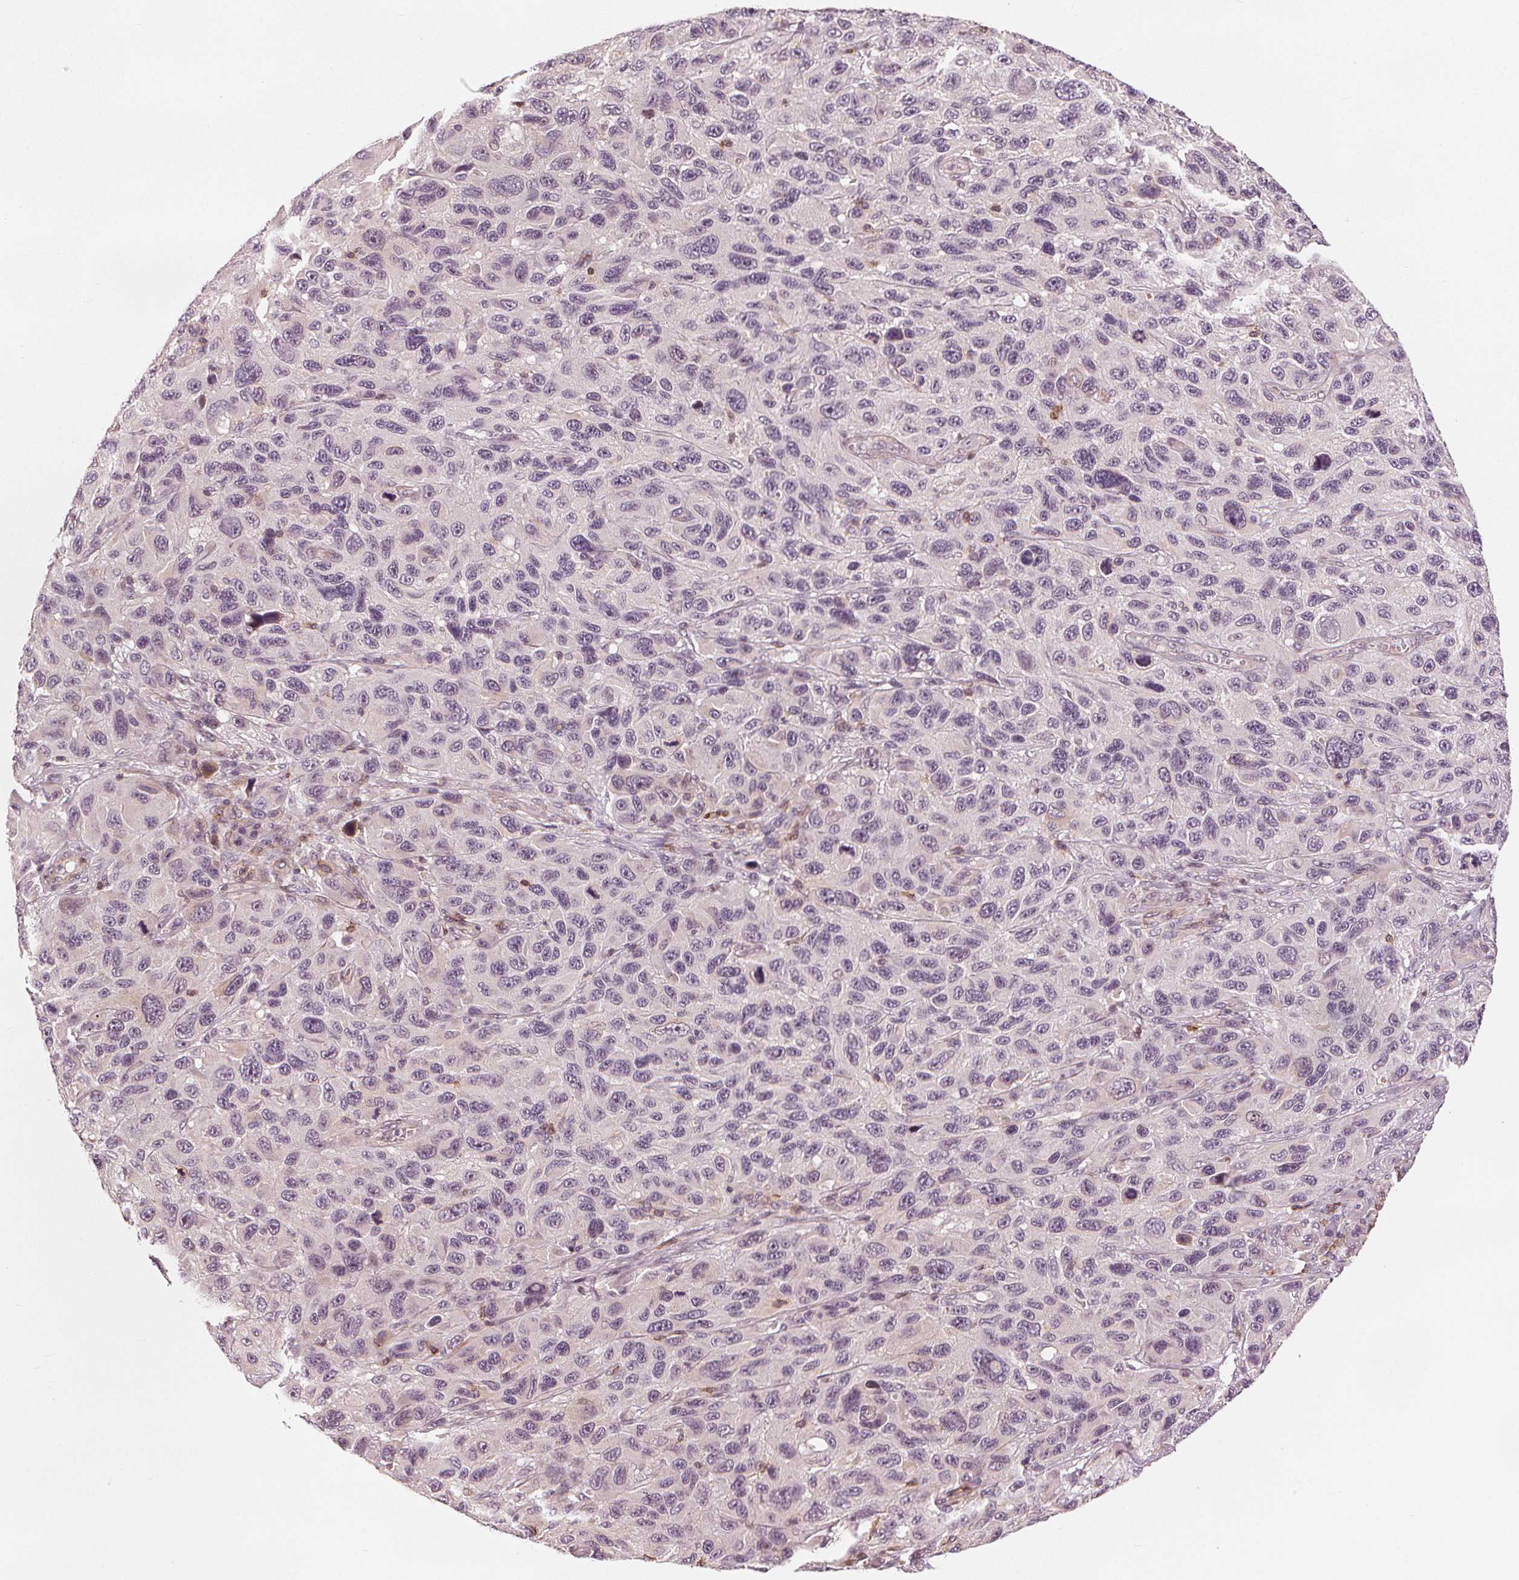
{"staining": {"intensity": "negative", "quantity": "none", "location": "none"}, "tissue": "melanoma", "cell_type": "Tumor cells", "image_type": "cancer", "snomed": [{"axis": "morphology", "description": "Malignant melanoma, NOS"}, {"axis": "topography", "description": "Skin"}], "caption": "High magnification brightfield microscopy of malignant melanoma stained with DAB (brown) and counterstained with hematoxylin (blue): tumor cells show no significant expression. (DAB immunohistochemistry (IHC) with hematoxylin counter stain).", "gene": "SLC34A1", "patient": {"sex": "male", "age": 53}}